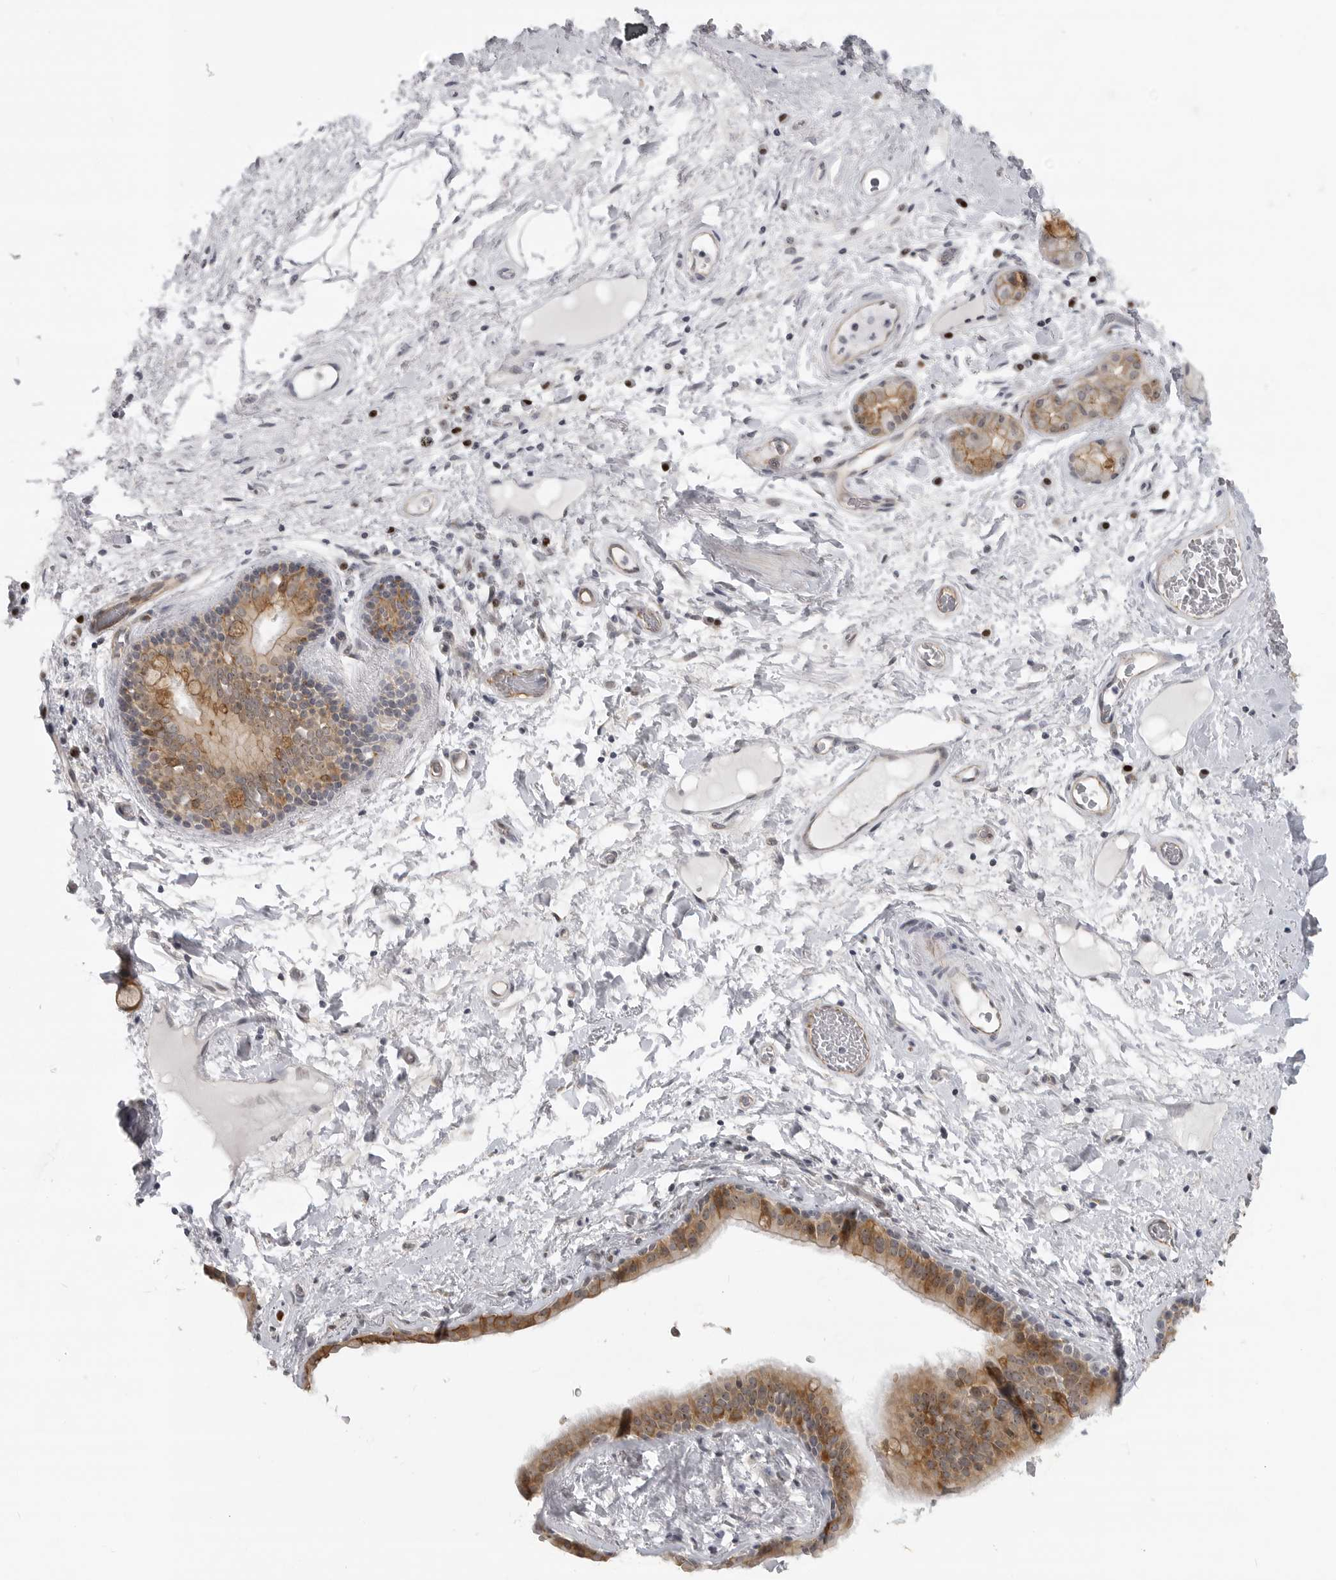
{"staining": {"intensity": "negative", "quantity": "none", "location": "none"}, "tissue": "adipose tissue", "cell_type": "Adipocytes", "image_type": "normal", "snomed": [{"axis": "morphology", "description": "Normal tissue, NOS"}, {"axis": "topography", "description": "Cartilage tissue"}], "caption": "The IHC image has no significant expression in adipocytes of adipose tissue.", "gene": "CEP295NL", "patient": {"sex": "female", "age": 63}}